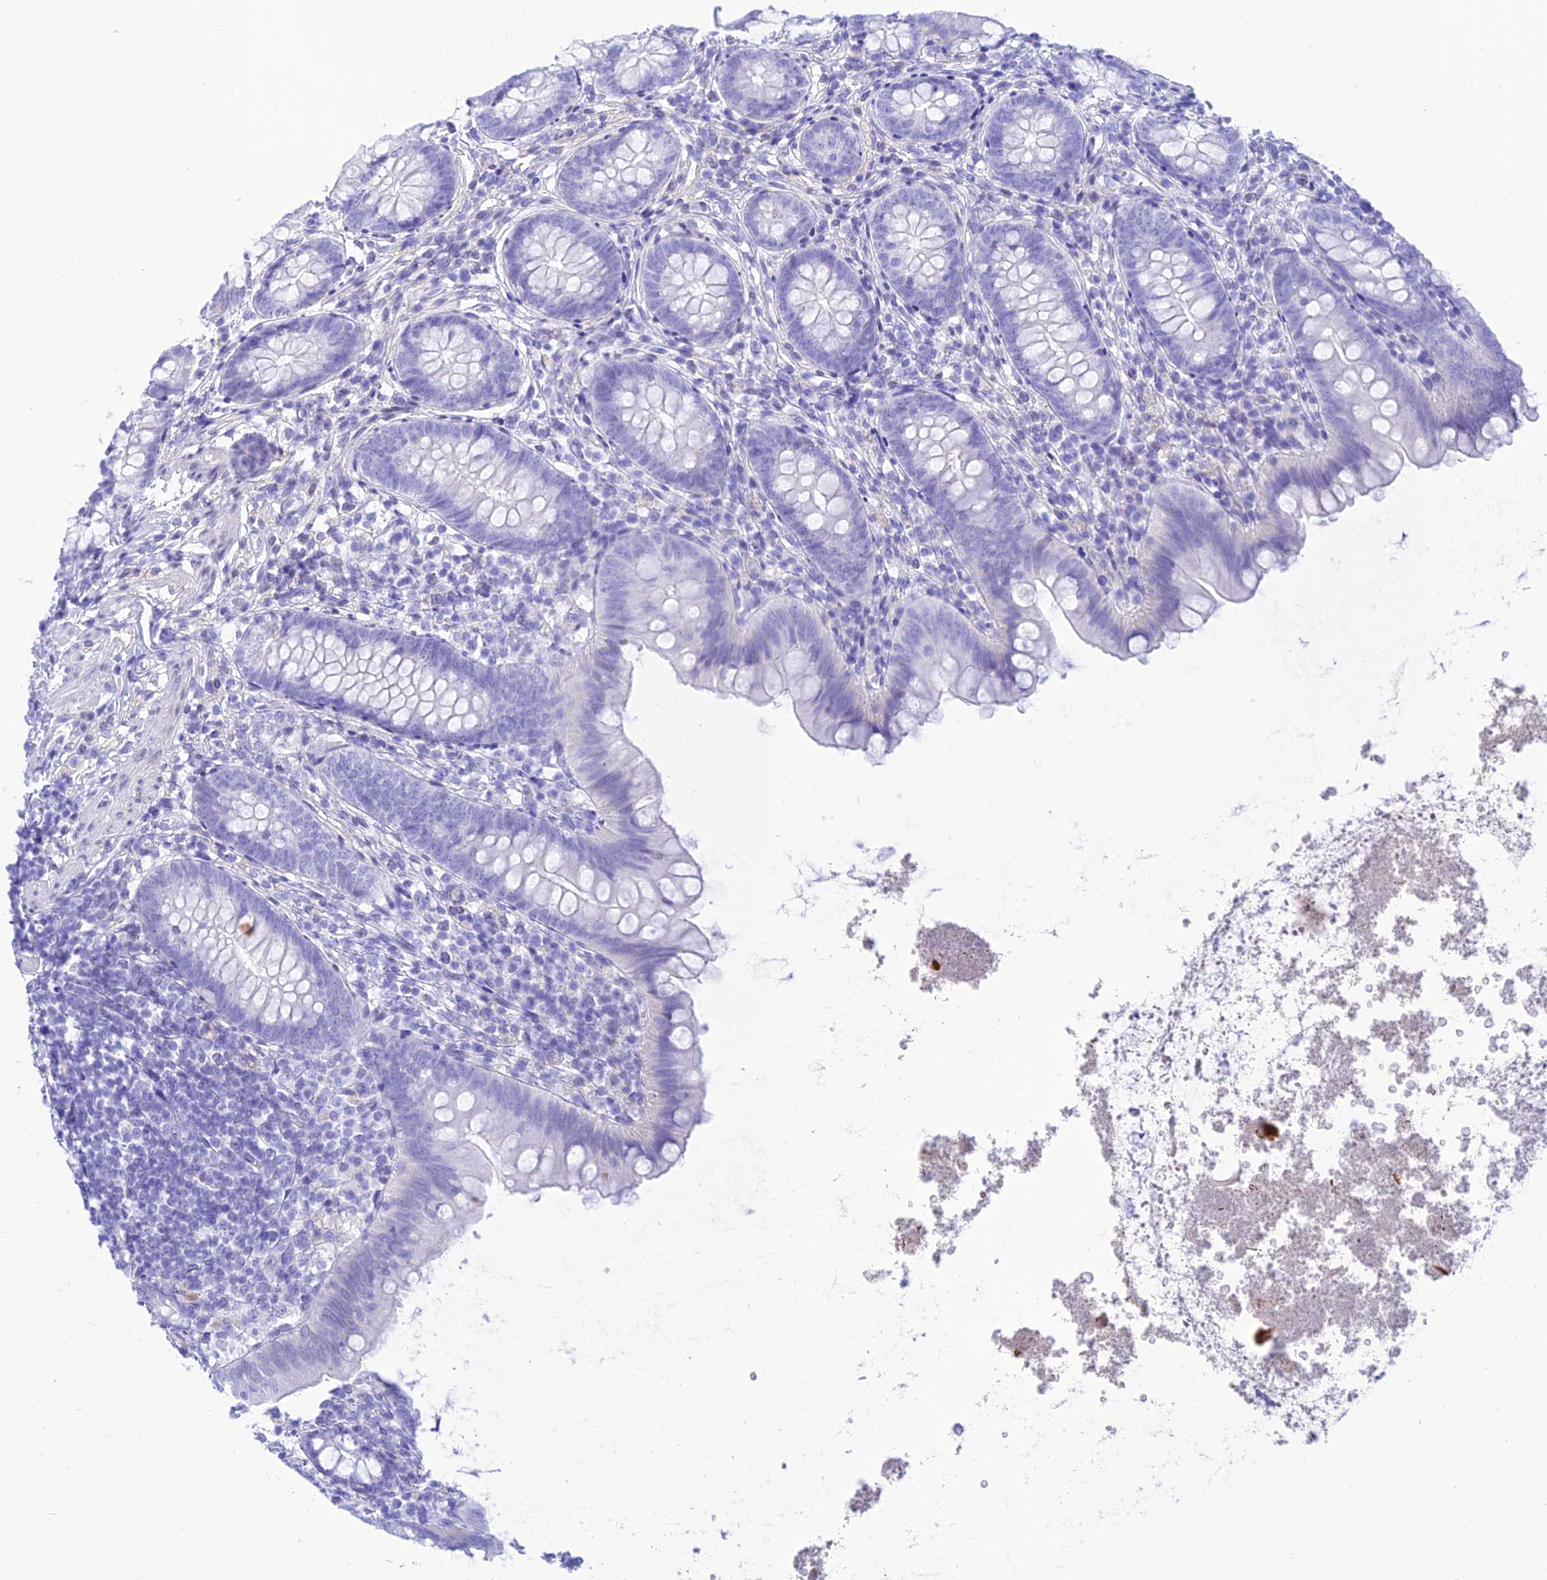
{"staining": {"intensity": "negative", "quantity": "none", "location": "none"}, "tissue": "appendix", "cell_type": "Glandular cells", "image_type": "normal", "snomed": [{"axis": "morphology", "description": "Normal tissue, NOS"}, {"axis": "topography", "description": "Appendix"}], "caption": "Glandular cells show no significant staining in benign appendix.", "gene": "PRNP", "patient": {"sex": "female", "age": 62}}